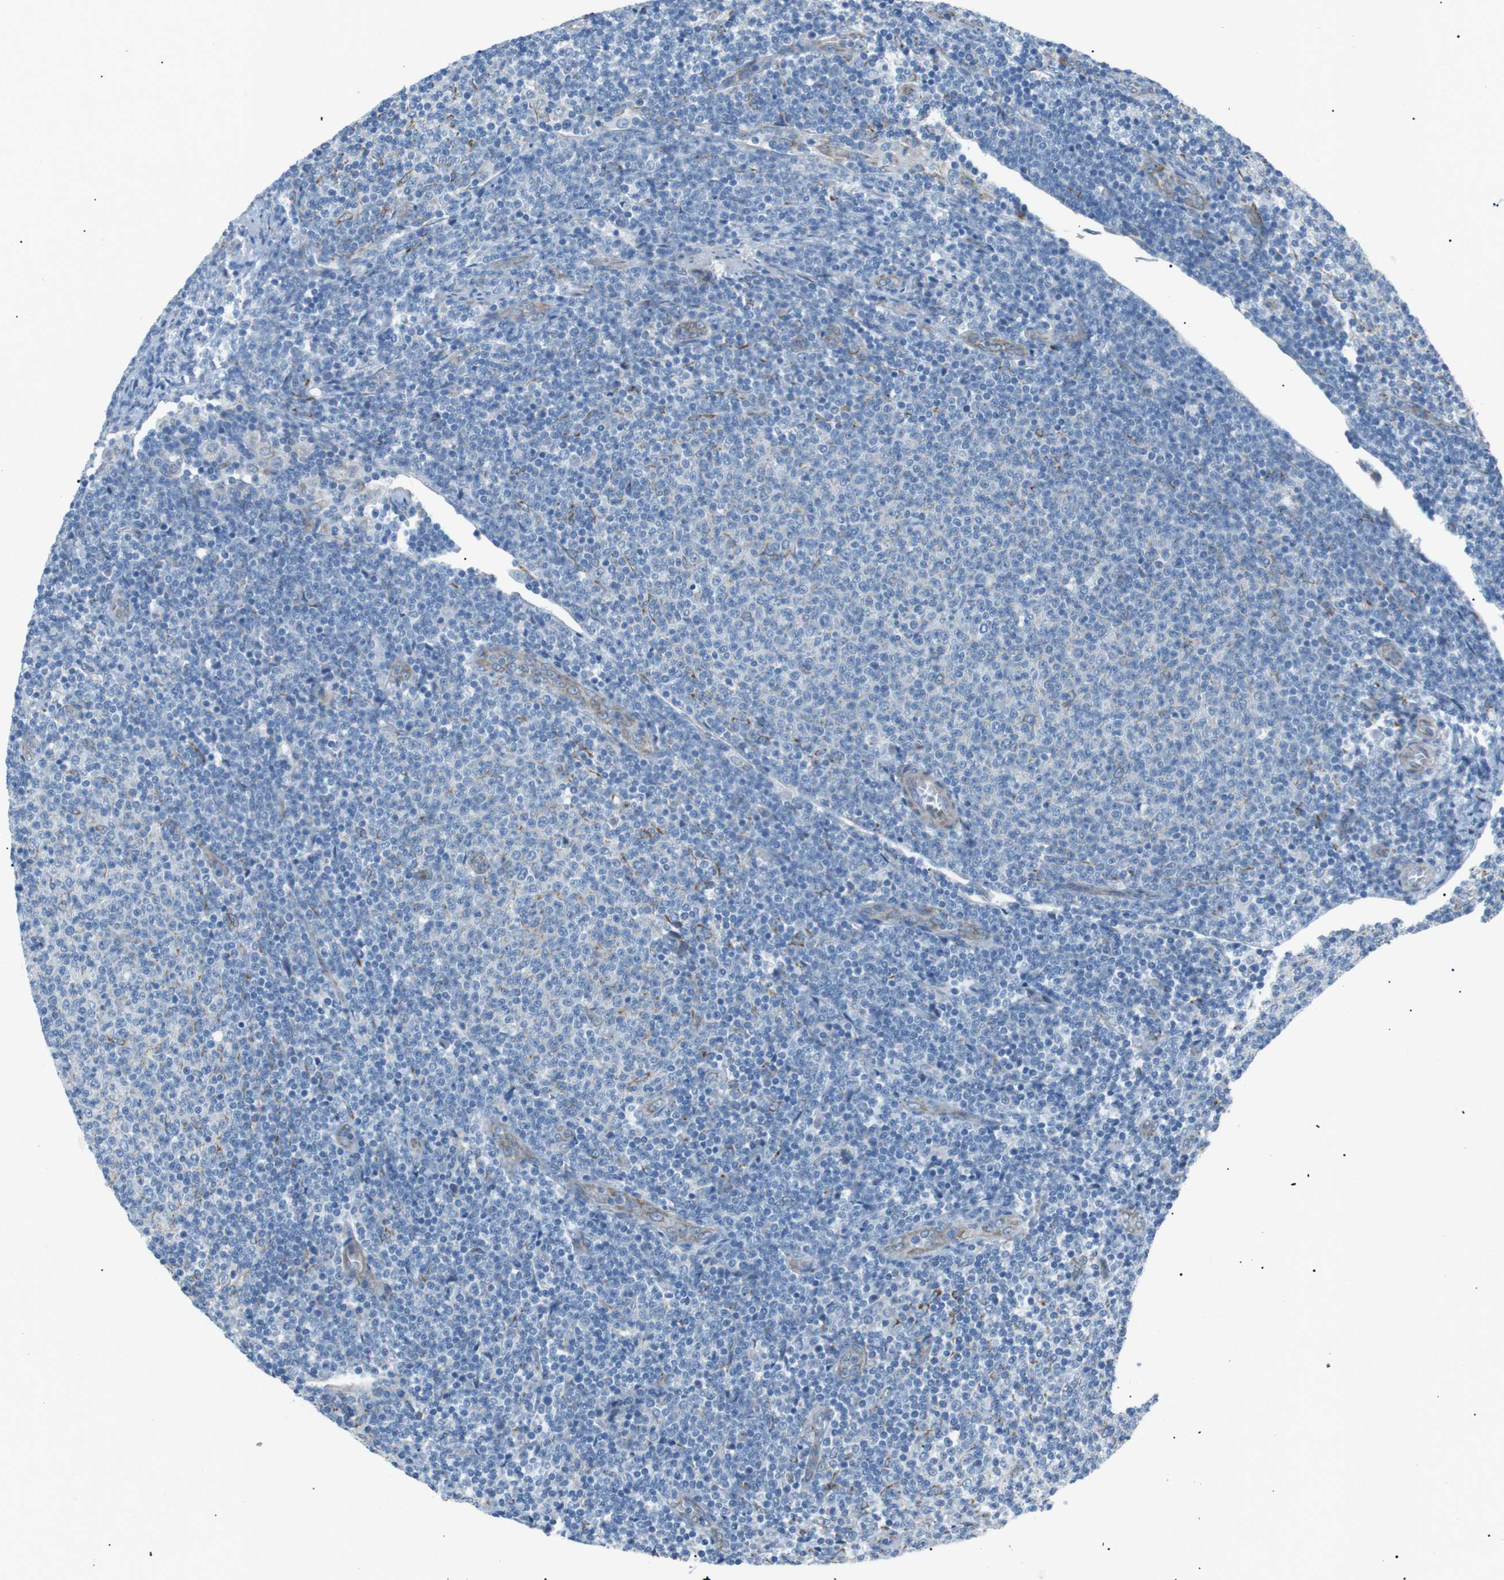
{"staining": {"intensity": "negative", "quantity": "none", "location": "none"}, "tissue": "lymphoma", "cell_type": "Tumor cells", "image_type": "cancer", "snomed": [{"axis": "morphology", "description": "Malignant lymphoma, non-Hodgkin's type, Low grade"}, {"axis": "topography", "description": "Lymph node"}], "caption": "Lymphoma was stained to show a protein in brown. There is no significant expression in tumor cells.", "gene": "MTARC2", "patient": {"sex": "male", "age": 66}}